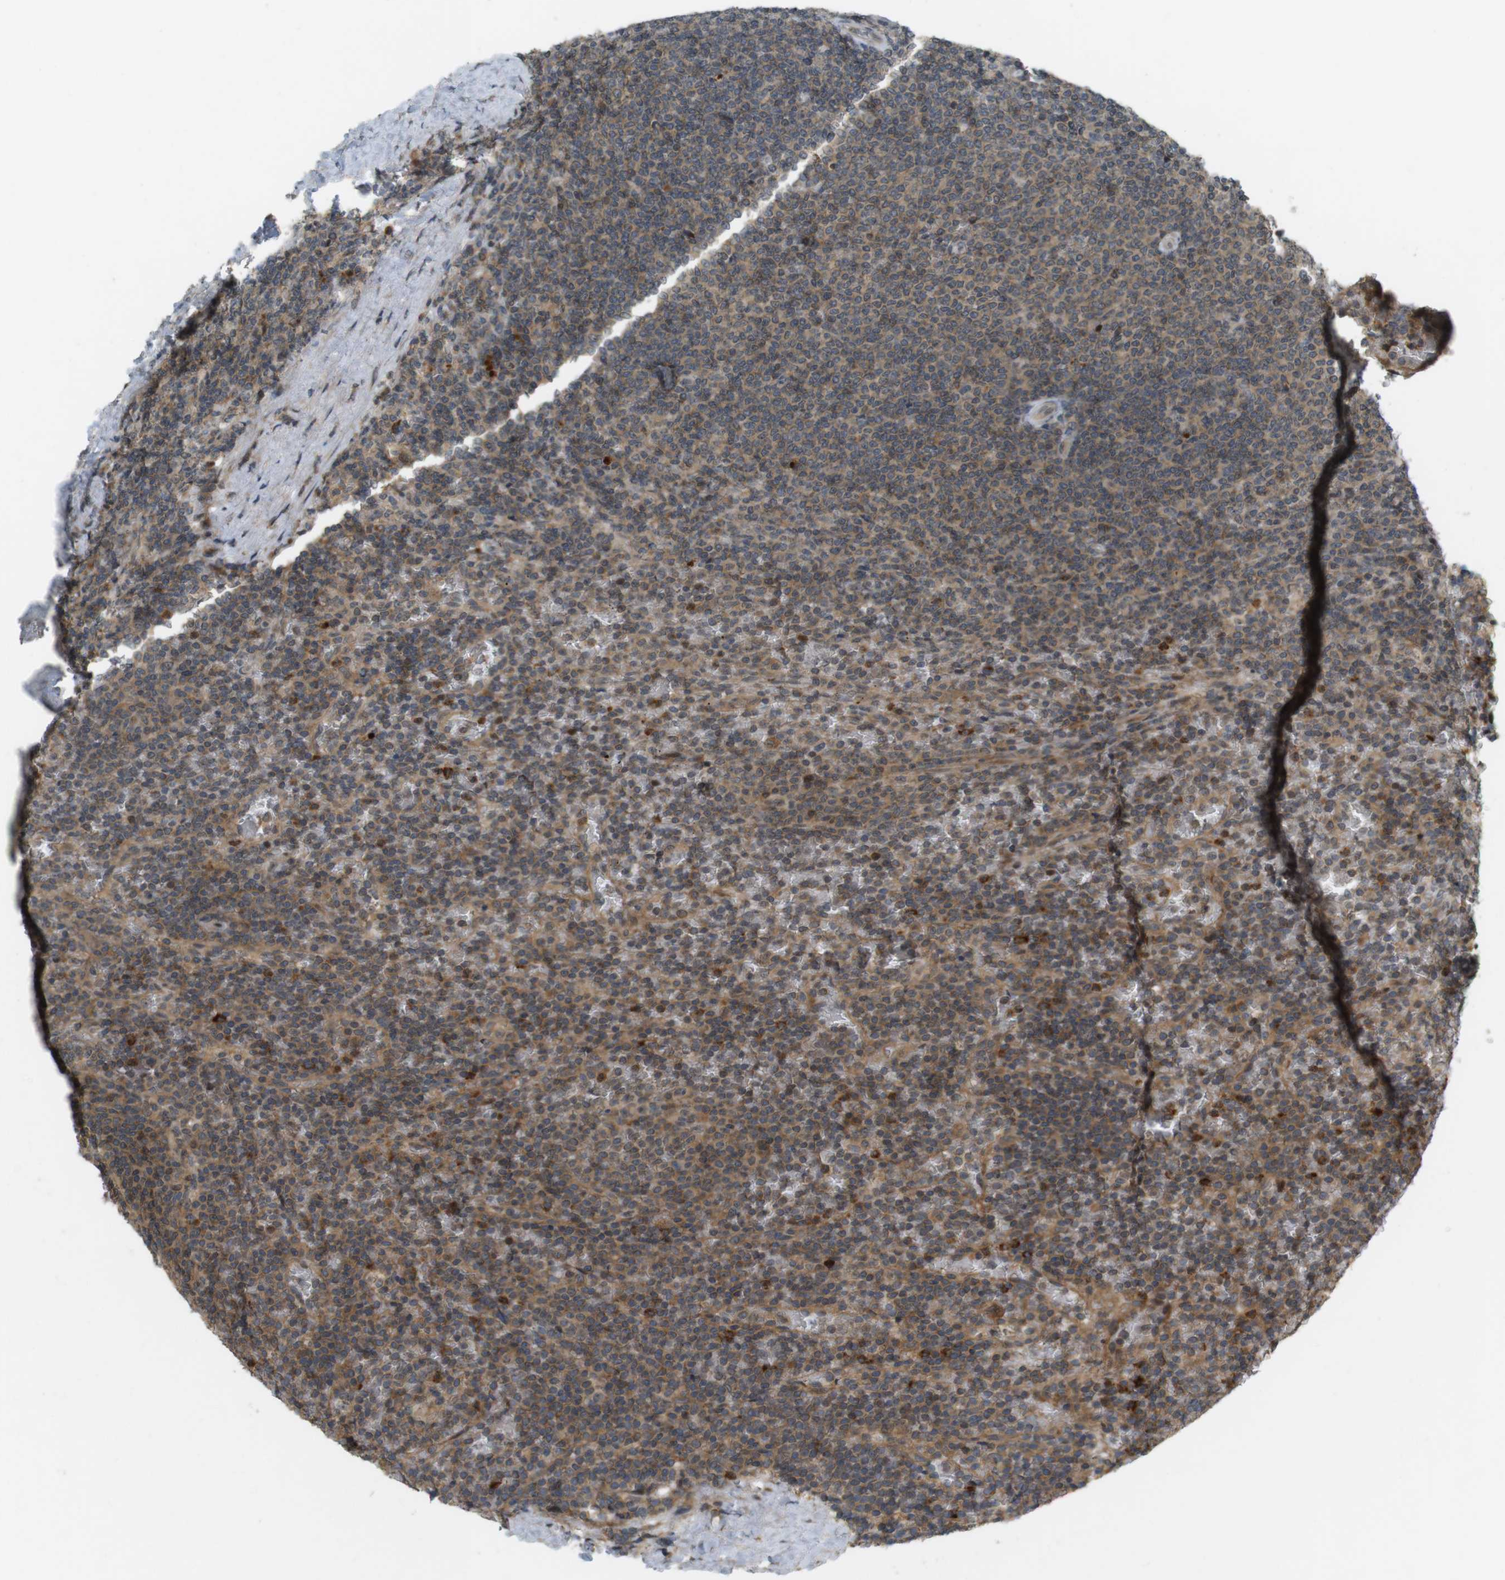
{"staining": {"intensity": "moderate", "quantity": "25%-75%", "location": "cytoplasmic/membranous,nuclear"}, "tissue": "lymphoma", "cell_type": "Tumor cells", "image_type": "cancer", "snomed": [{"axis": "morphology", "description": "Malignant lymphoma, non-Hodgkin's type, Low grade"}, {"axis": "topography", "description": "Spleen"}], "caption": "Protein positivity by immunohistochemistry (IHC) shows moderate cytoplasmic/membranous and nuclear positivity in approximately 25%-75% of tumor cells in low-grade malignant lymphoma, non-Hodgkin's type. The staining is performed using DAB (3,3'-diaminobenzidine) brown chromogen to label protein expression. The nuclei are counter-stained blue using hematoxylin.", "gene": "TMX3", "patient": {"sex": "female", "age": 77}}